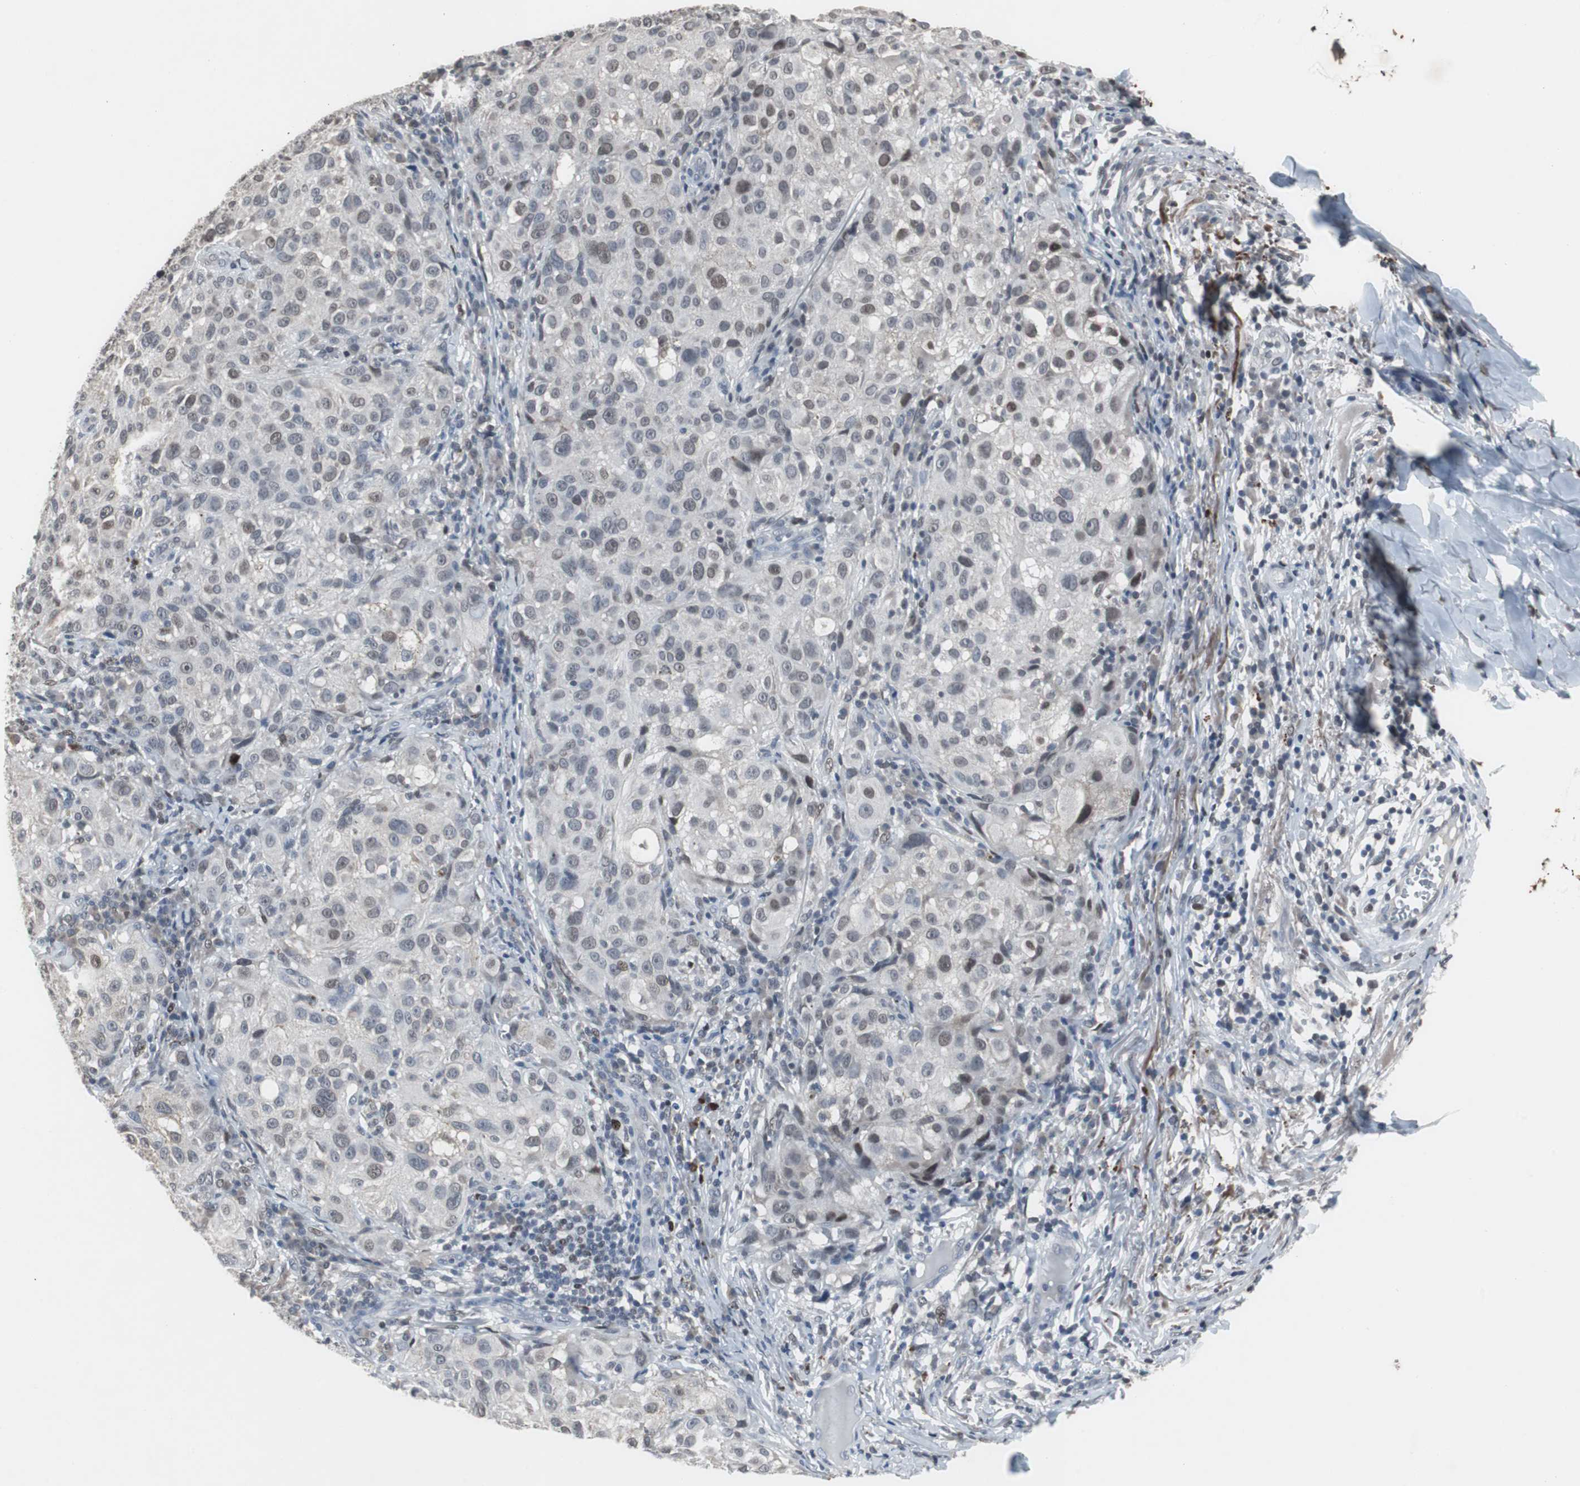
{"staining": {"intensity": "moderate", "quantity": "25%-75%", "location": "nuclear"}, "tissue": "melanoma", "cell_type": "Tumor cells", "image_type": "cancer", "snomed": [{"axis": "morphology", "description": "Necrosis, NOS"}, {"axis": "morphology", "description": "Malignant melanoma, NOS"}, {"axis": "topography", "description": "Skin"}], "caption": "The image demonstrates staining of melanoma, revealing moderate nuclear protein expression (brown color) within tumor cells. (DAB IHC, brown staining for protein, blue staining for nuclei).", "gene": "FOXP4", "patient": {"sex": "female", "age": 87}}